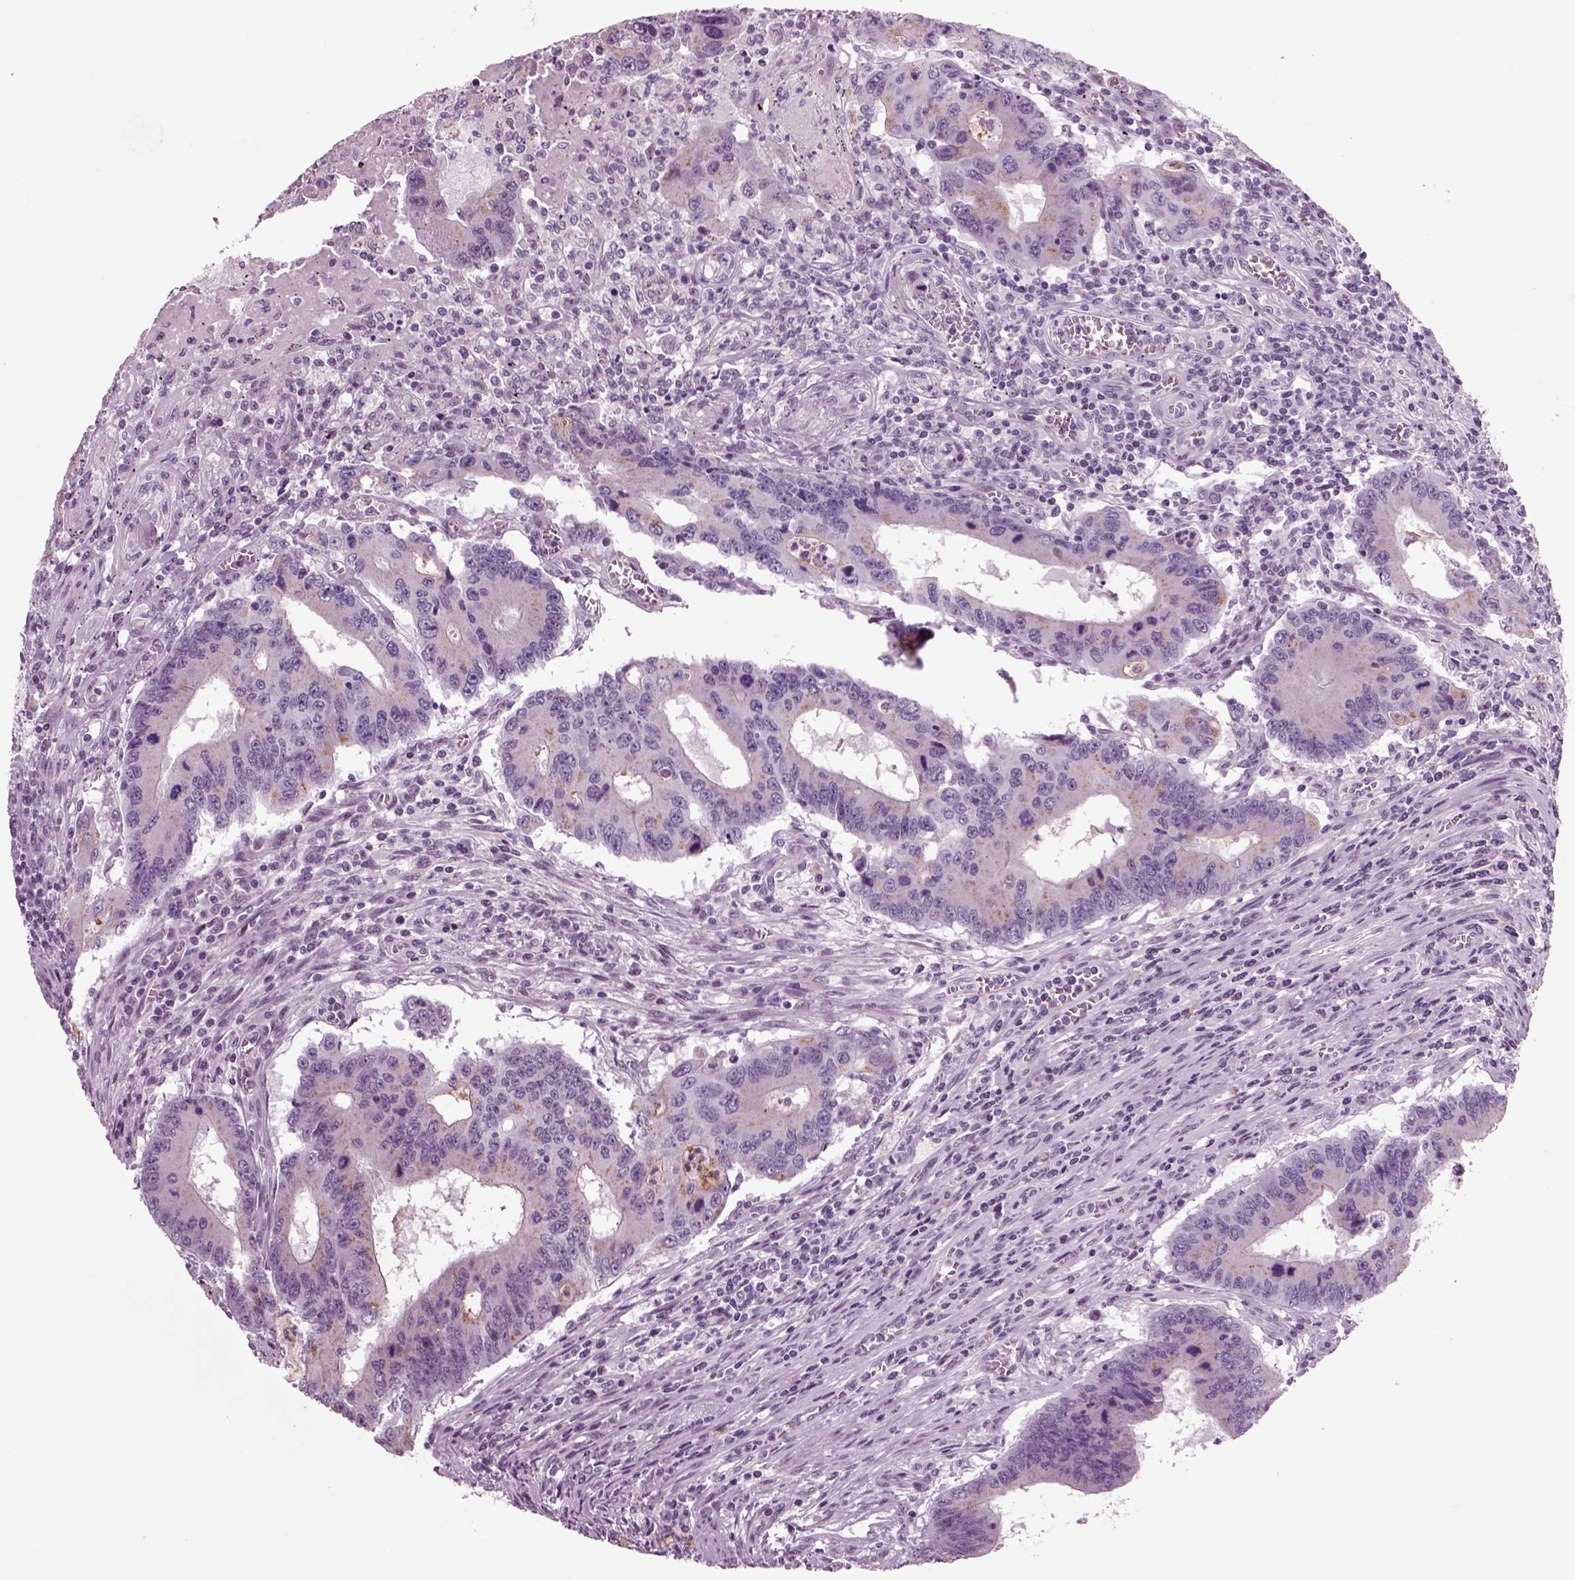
{"staining": {"intensity": "negative", "quantity": "none", "location": "none"}, "tissue": "colorectal cancer", "cell_type": "Tumor cells", "image_type": "cancer", "snomed": [{"axis": "morphology", "description": "Adenocarcinoma, NOS"}, {"axis": "topography", "description": "Colon"}], "caption": "High magnification brightfield microscopy of colorectal cancer stained with DAB (brown) and counterstained with hematoxylin (blue): tumor cells show no significant expression. The staining is performed using DAB brown chromogen with nuclei counter-stained in using hematoxylin.", "gene": "CHGB", "patient": {"sex": "male", "age": 53}}